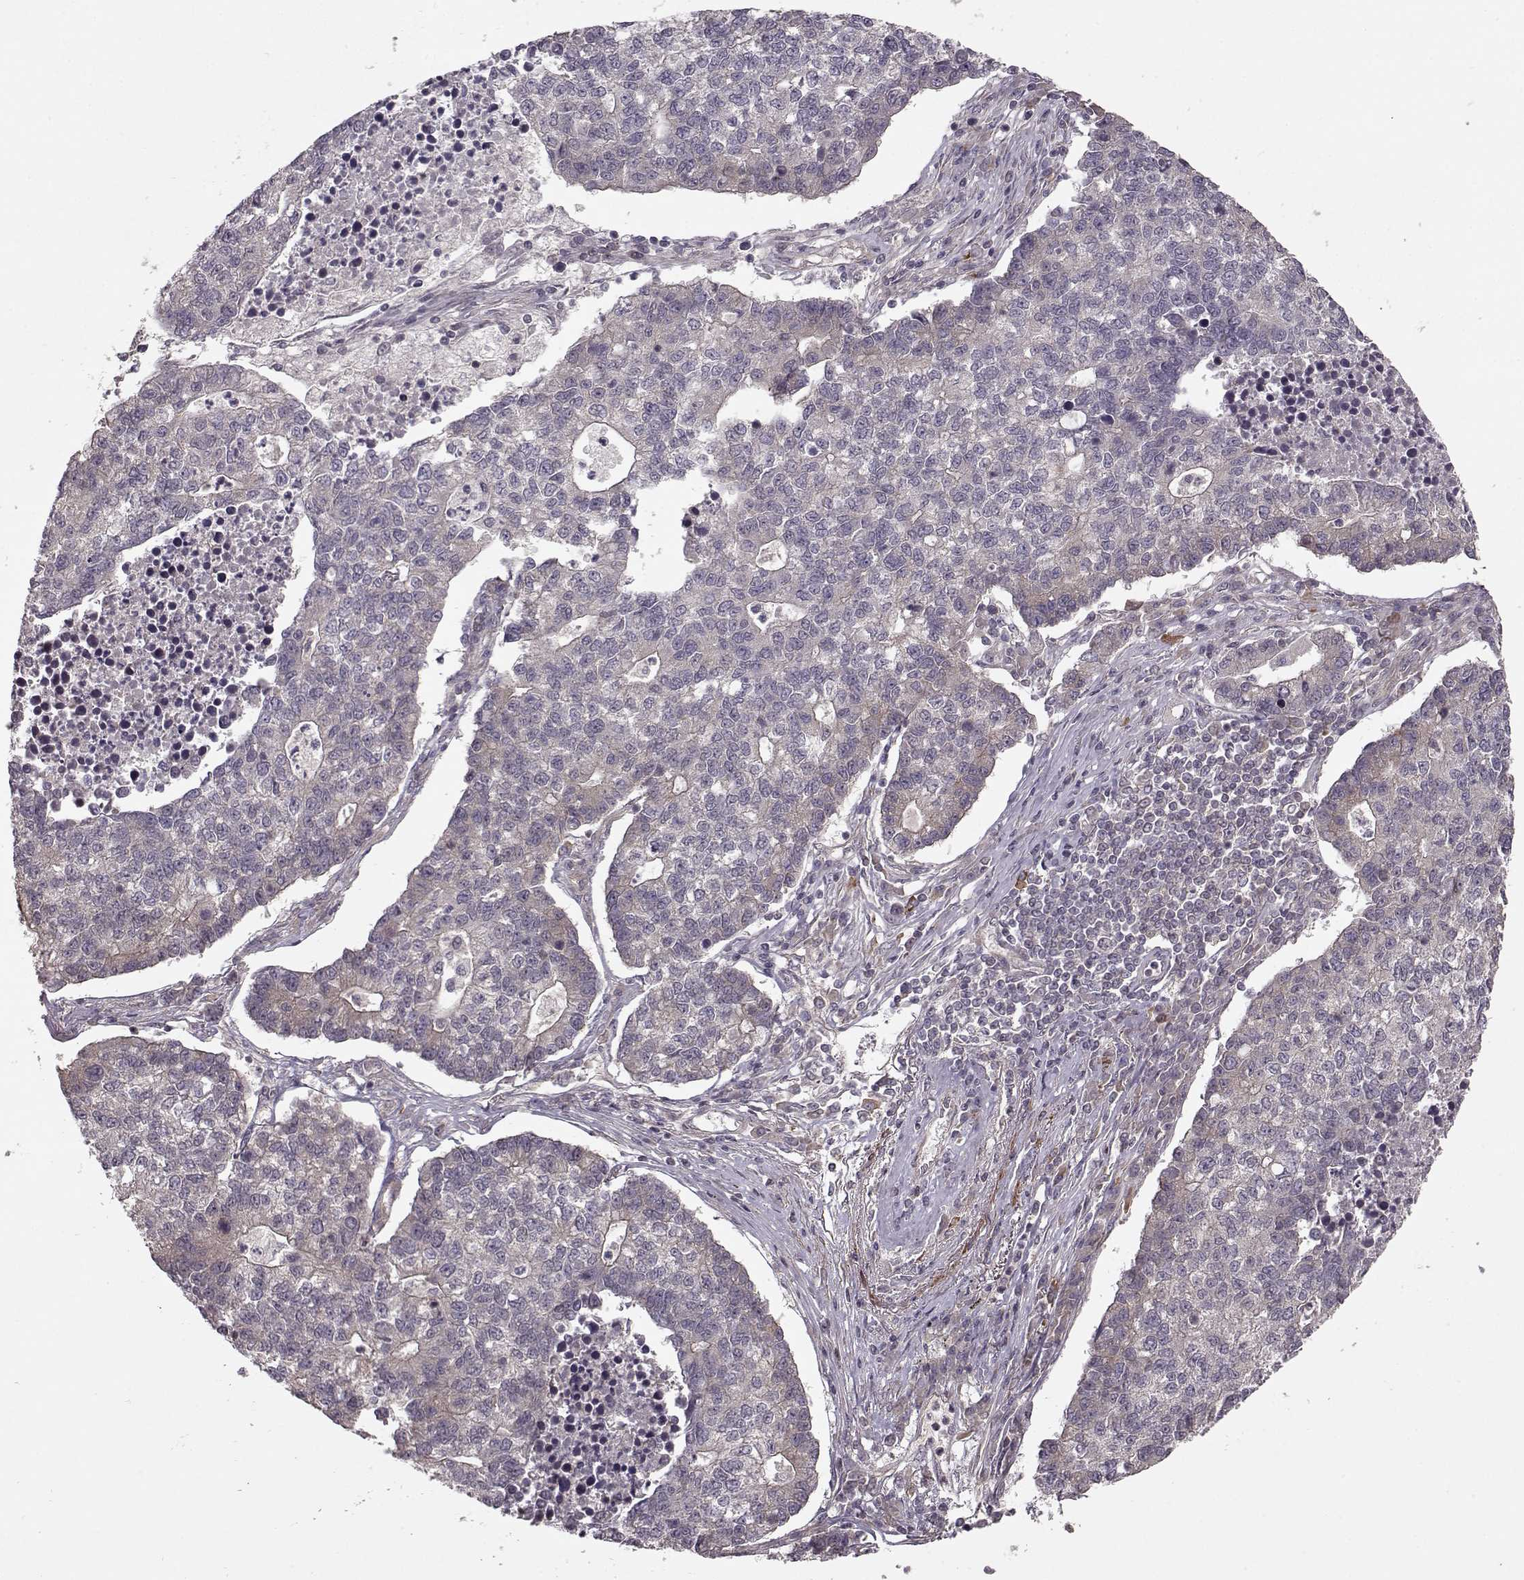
{"staining": {"intensity": "negative", "quantity": "none", "location": "none"}, "tissue": "lung cancer", "cell_type": "Tumor cells", "image_type": "cancer", "snomed": [{"axis": "morphology", "description": "Adenocarcinoma, NOS"}, {"axis": "topography", "description": "Lung"}], "caption": "Tumor cells are negative for brown protein staining in lung adenocarcinoma. (Stains: DAB (3,3'-diaminobenzidine) immunohistochemistry with hematoxylin counter stain, Microscopy: brightfield microscopy at high magnification).", "gene": "SLAIN2", "patient": {"sex": "male", "age": 57}}